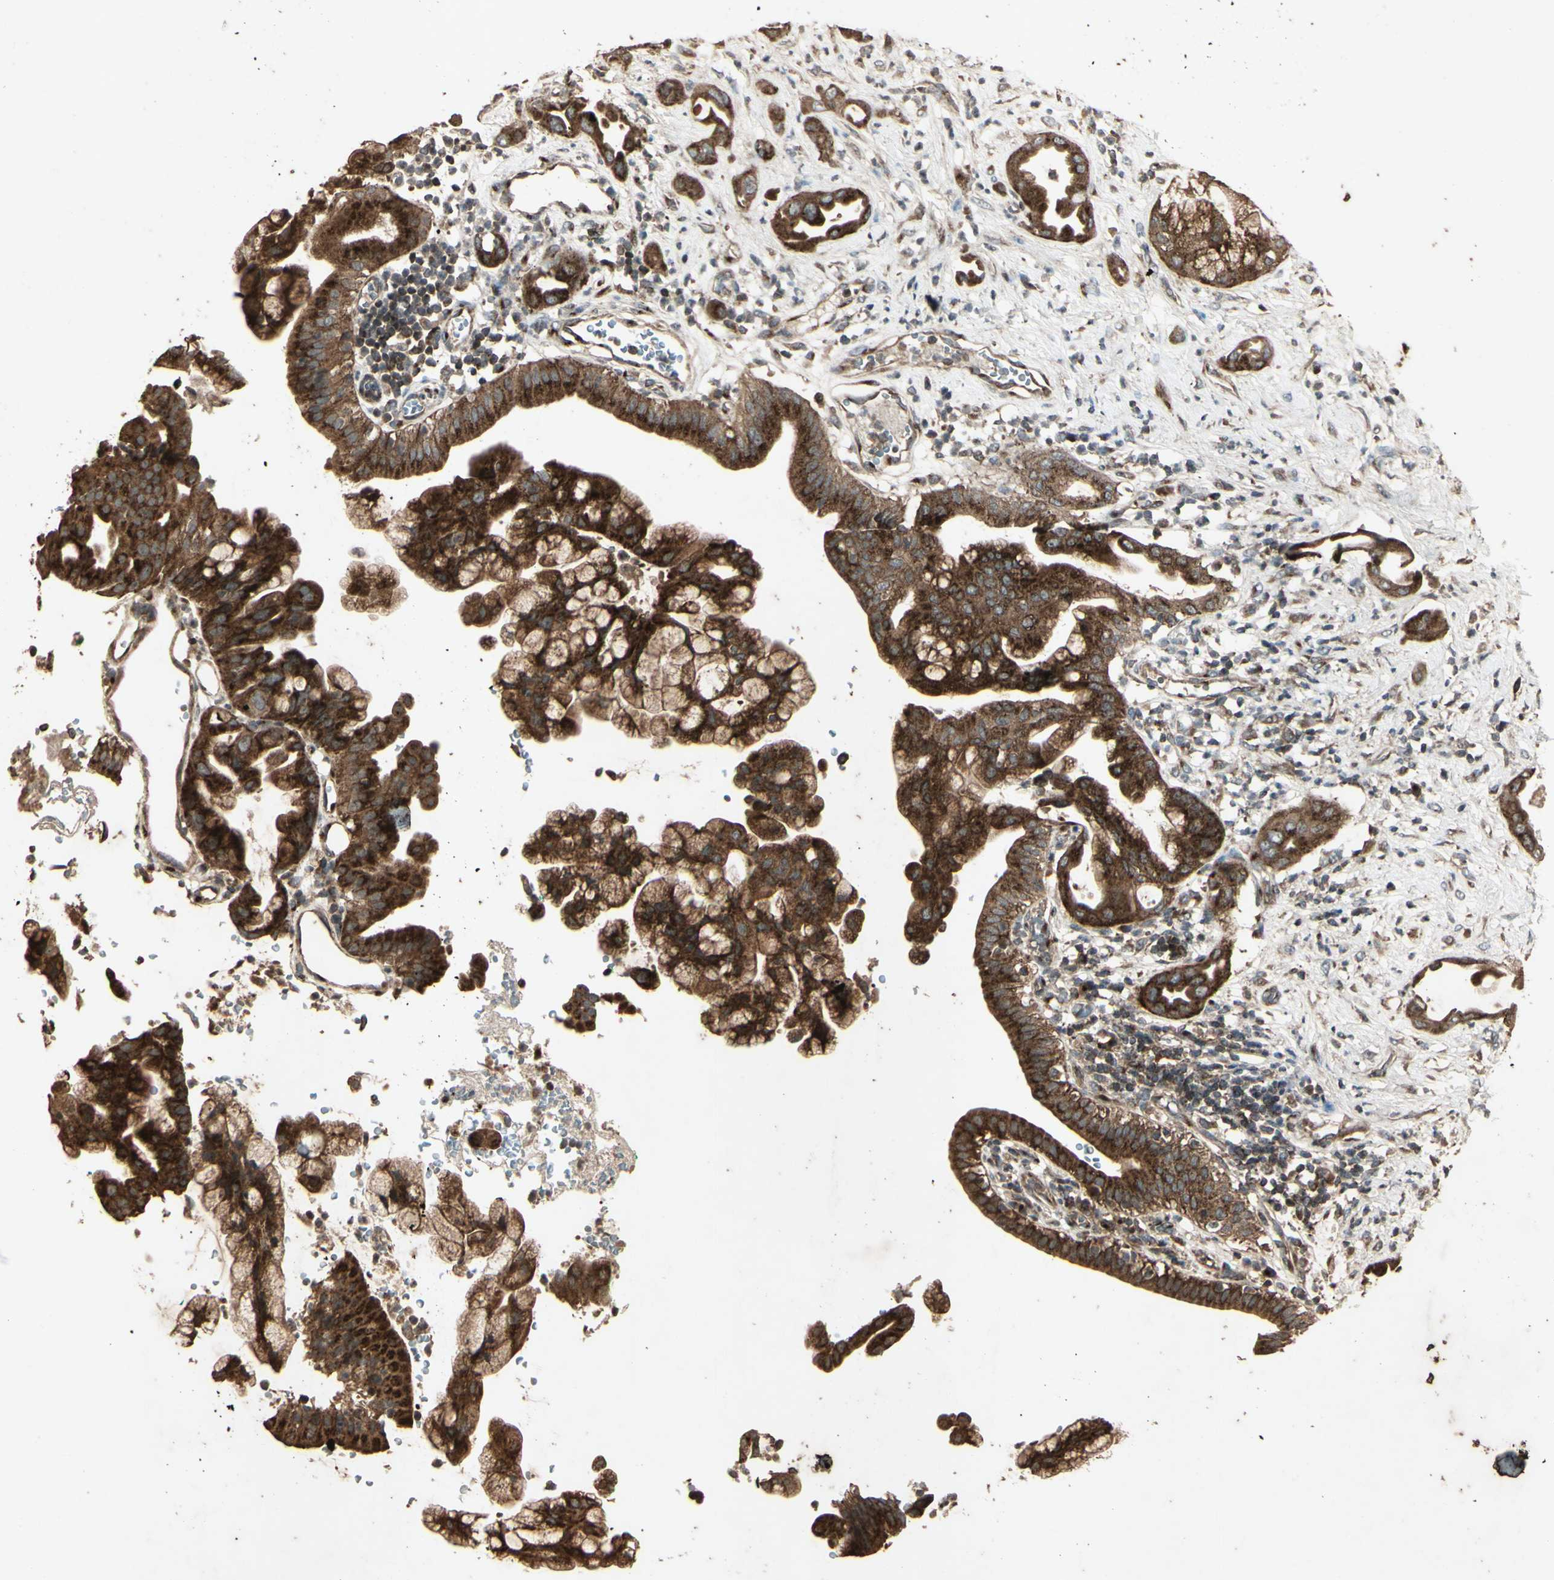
{"staining": {"intensity": "strong", "quantity": ">75%", "location": "cytoplasmic/membranous"}, "tissue": "pancreatic cancer", "cell_type": "Tumor cells", "image_type": "cancer", "snomed": [{"axis": "morphology", "description": "Adenocarcinoma, NOS"}, {"axis": "morphology", "description": "Adenocarcinoma, metastatic, NOS"}, {"axis": "topography", "description": "Lymph node"}, {"axis": "topography", "description": "Pancreas"}, {"axis": "topography", "description": "Duodenum"}], "caption": "Protein analysis of pancreatic cancer tissue exhibits strong cytoplasmic/membranous staining in approximately >75% of tumor cells.", "gene": "AP1G1", "patient": {"sex": "female", "age": 64}}